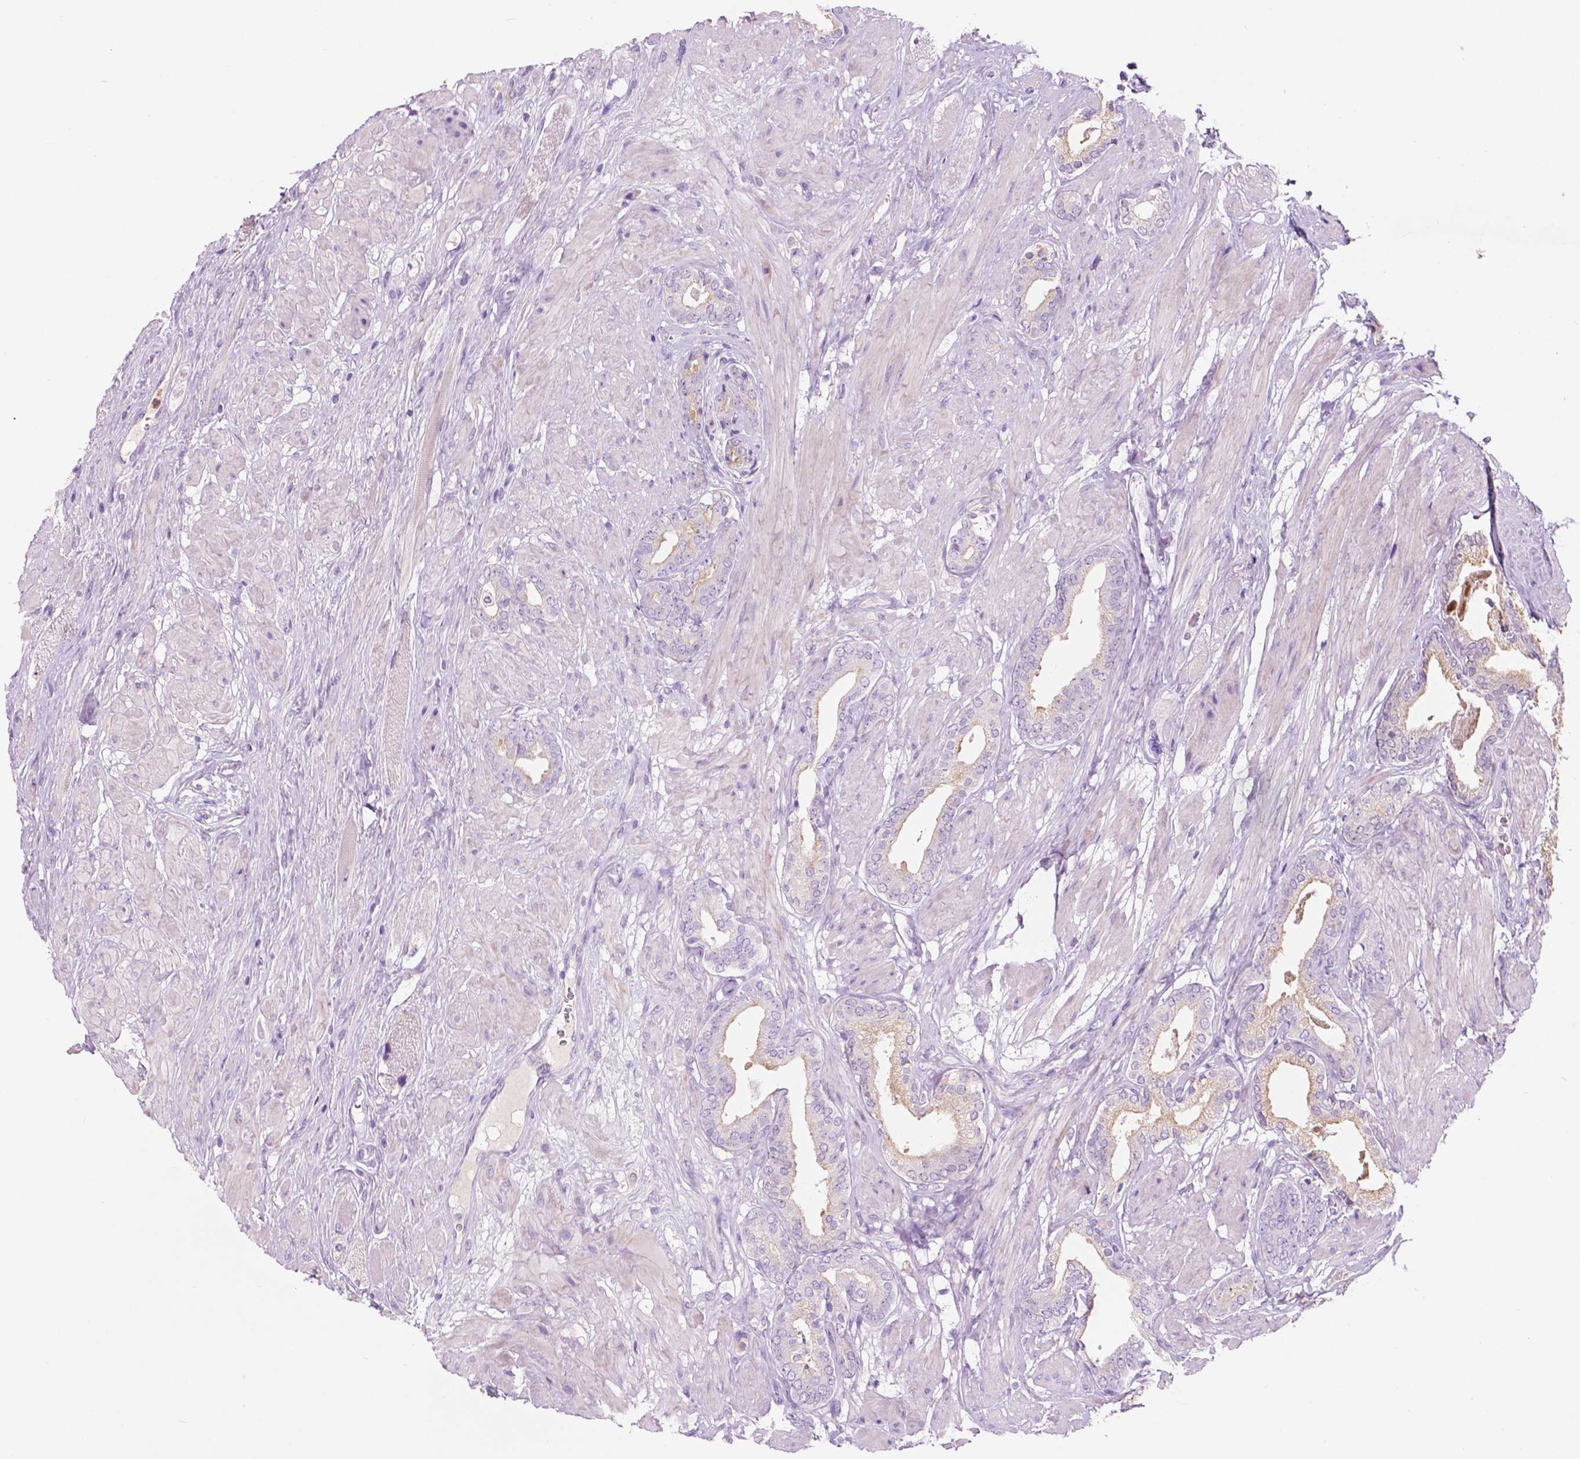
{"staining": {"intensity": "weak", "quantity": "<25%", "location": "cytoplasmic/membranous"}, "tissue": "prostate cancer", "cell_type": "Tumor cells", "image_type": "cancer", "snomed": [{"axis": "morphology", "description": "Adenocarcinoma, High grade"}, {"axis": "topography", "description": "Prostate"}], "caption": "Photomicrograph shows no protein positivity in tumor cells of high-grade adenocarcinoma (prostate) tissue.", "gene": "CUZD1", "patient": {"sex": "male", "age": 56}}